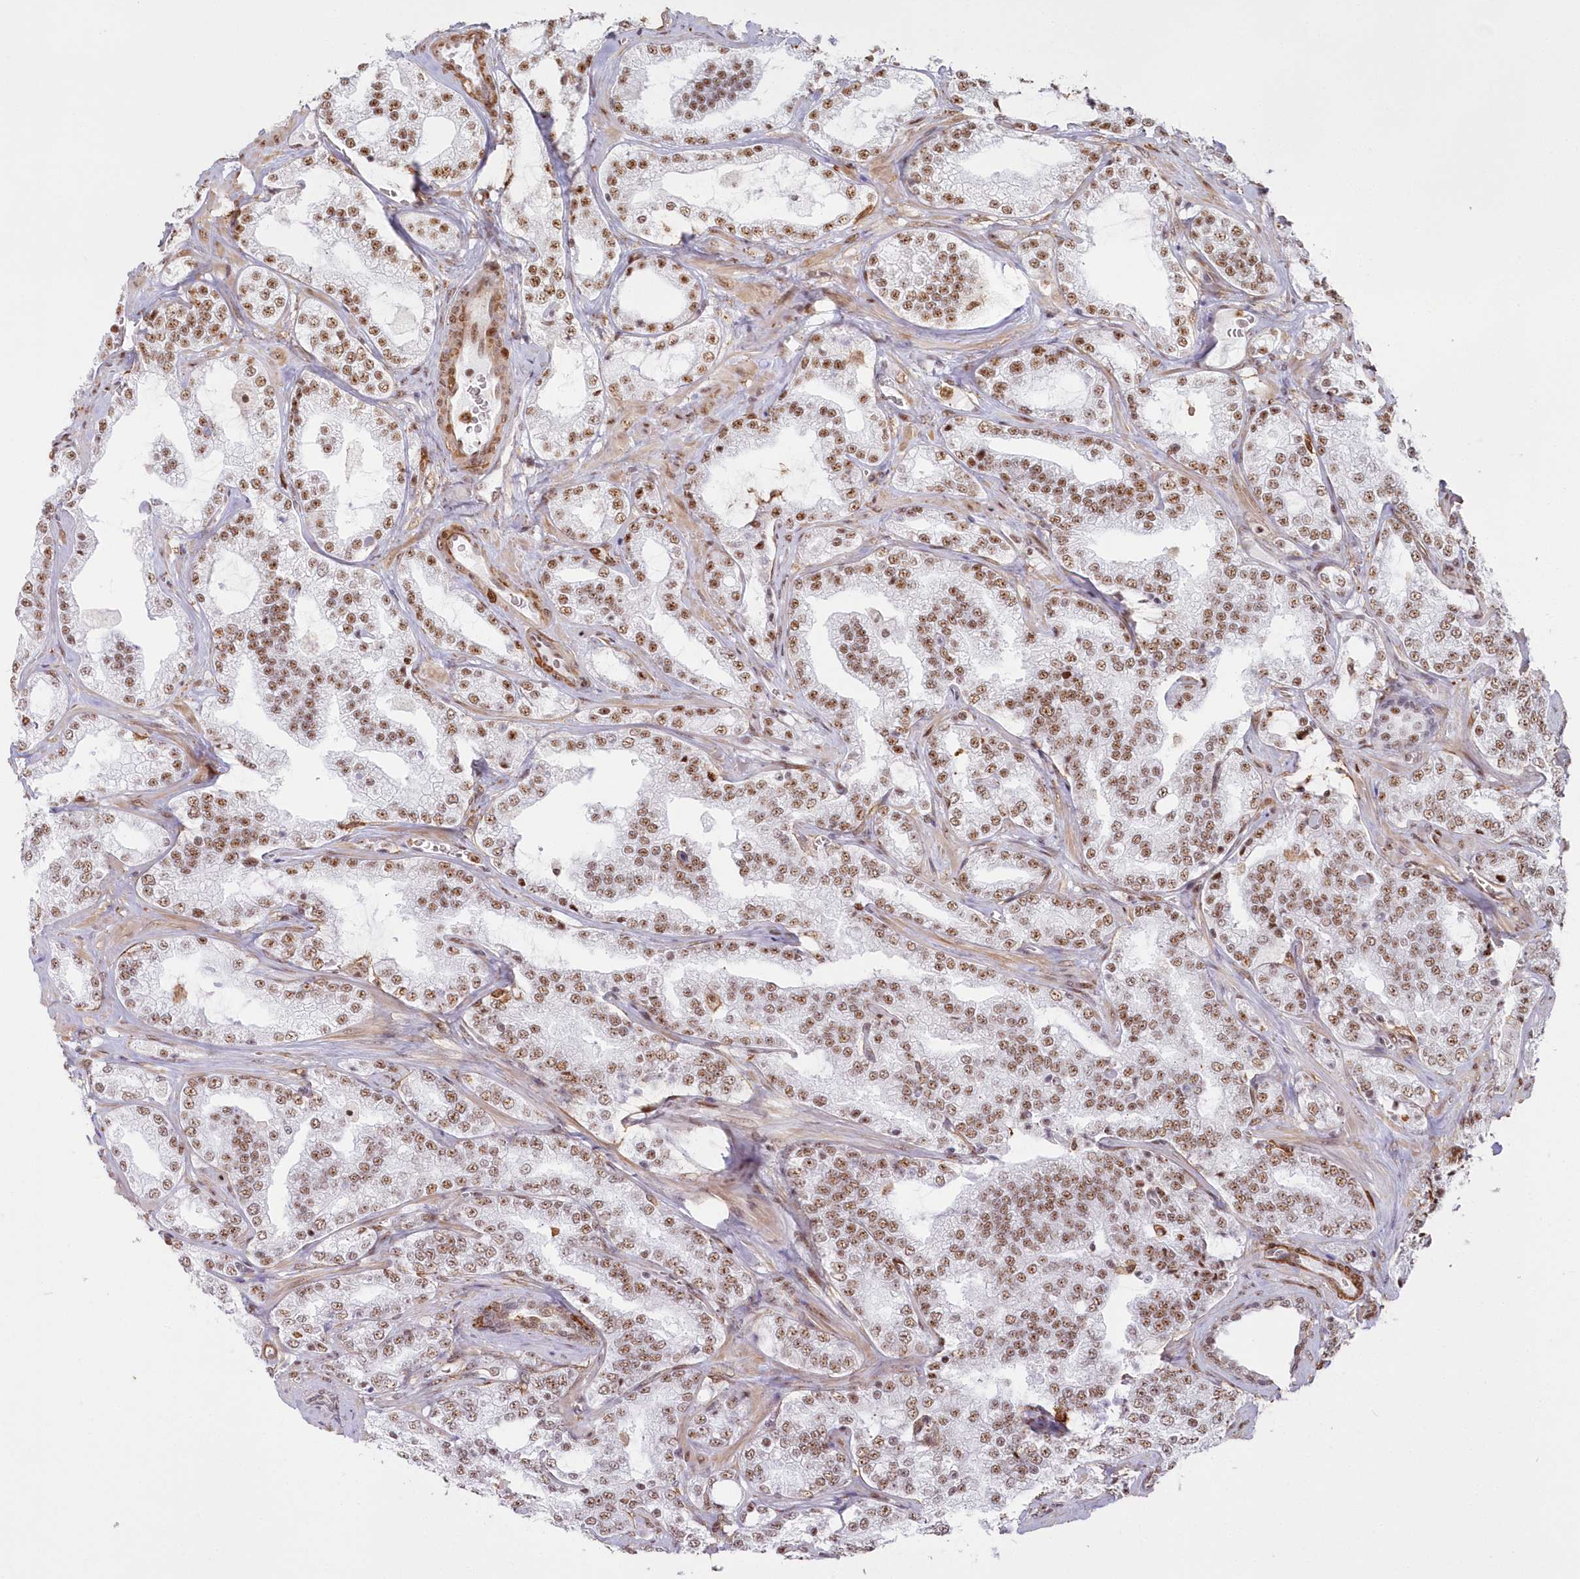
{"staining": {"intensity": "moderate", "quantity": ">75%", "location": "nuclear"}, "tissue": "prostate cancer", "cell_type": "Tumor cells", "image_type": "cancer", "snomed": [{"axis": "morphology", "description": "Adenocarcinoma, High grade"}, {"axis": "topography", "description": "Prostate"}], "caption": "Protein expression analysis of high-grade adenocarcinoma (prostate) exhibits moderate nuclear expression in approximately >75% of tumor cells.", "gene": "DDX46", "patient": {"sex": "male", "age": 64}}